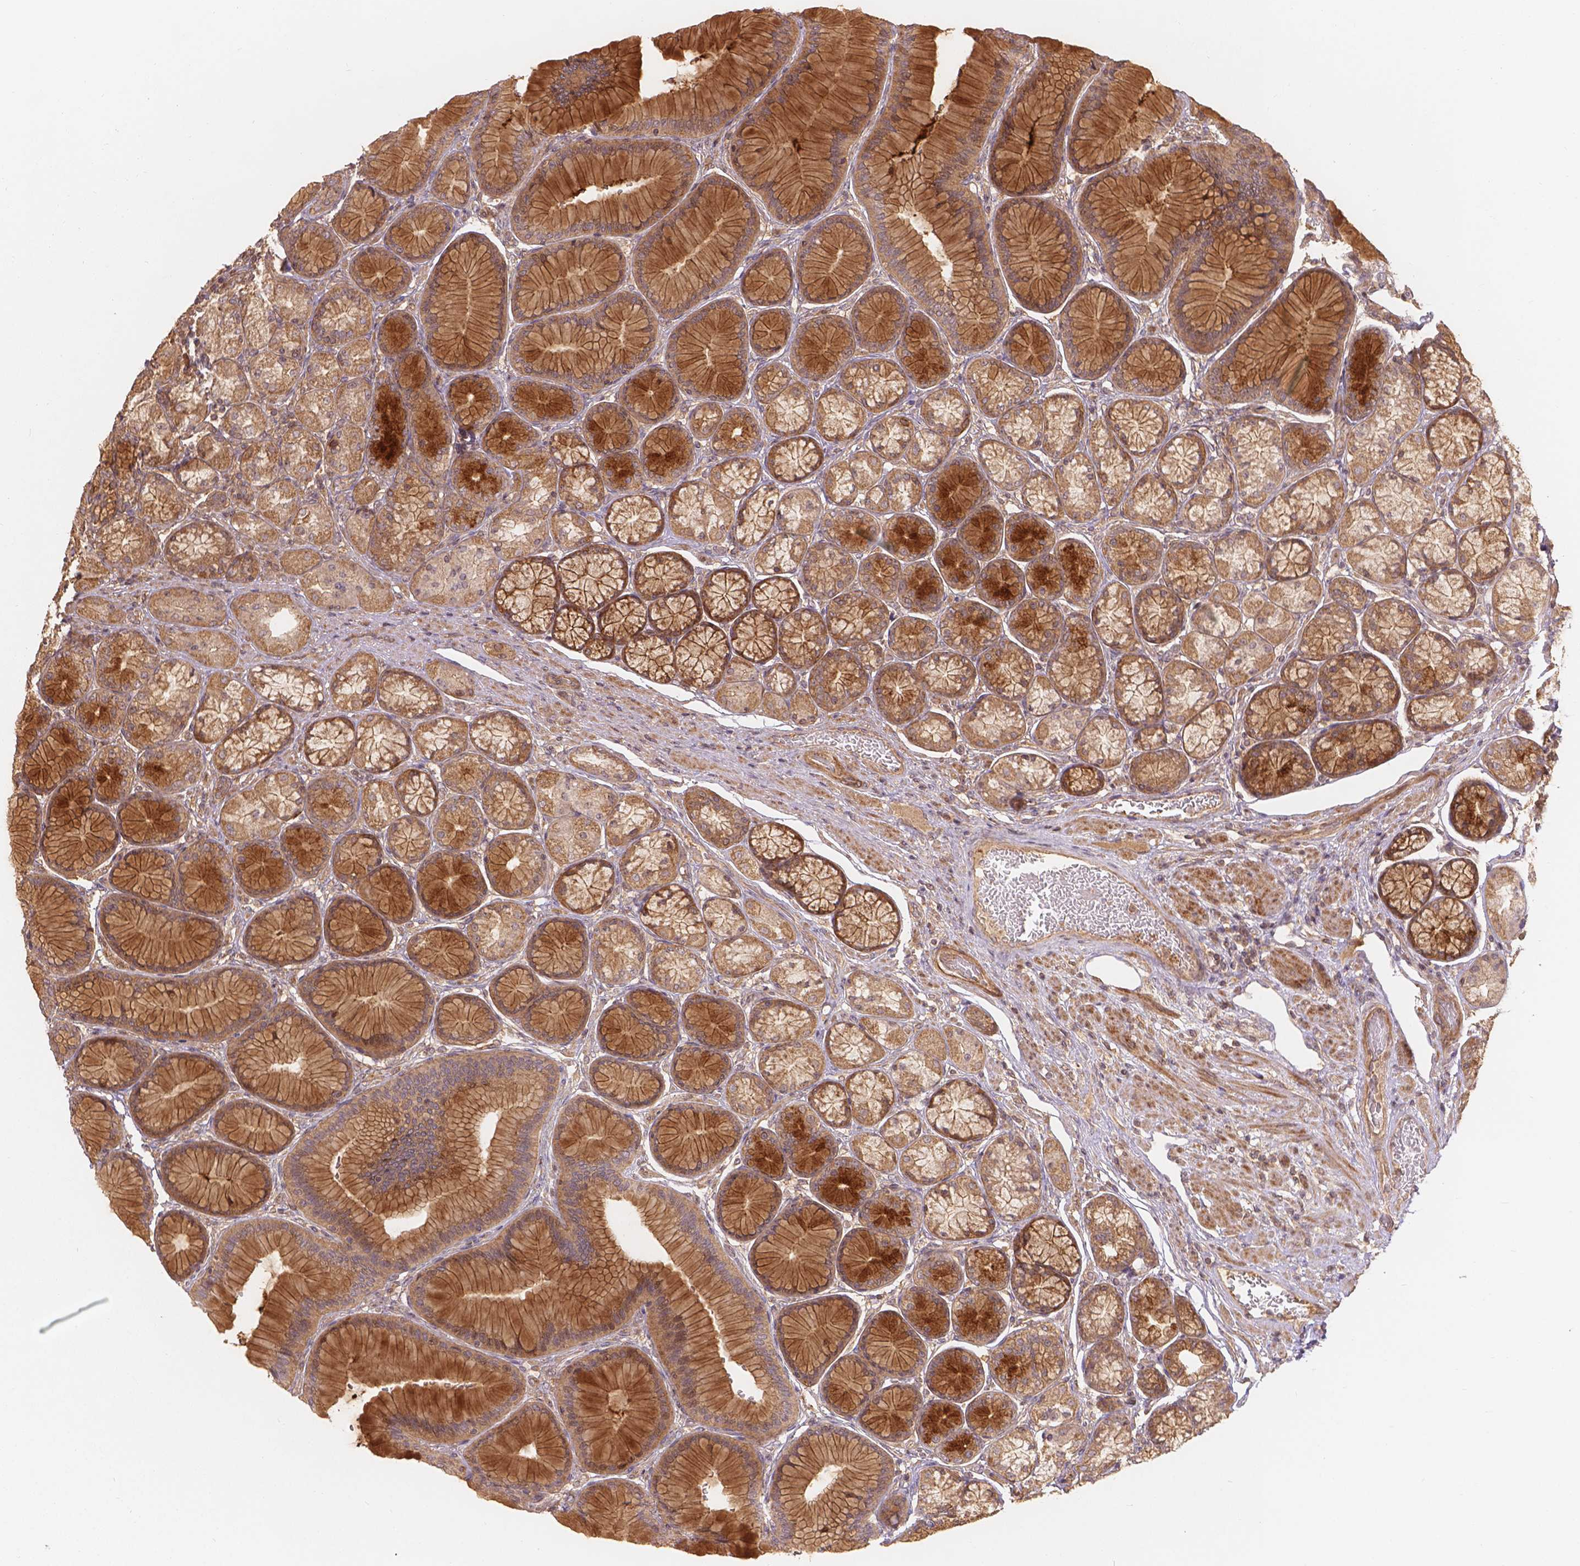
{"staining": {"intensity": "moderate", "quantity": ">75%", "location": "cytoplasmic/membranous"}, "tissue": "stomach", "cell_type": "Glandular cells", "image_type": "normal", "snomed": [{"axis": "morphology", "description": "Normal tissue, NOS"}, {"axis": "morphology", "description": "Adenocarcinoma, NOS"}, {"axis": "morphology", "description": "Adenocarcinoma, High grade"}, {"axis": "topography", "description": "Stomach, upper"}, {"axis": "topography", "description": "Stomach"}], "caption": "The photomicrograph exhibits staining of benign stomach, revealing moderate cytoplasmic/membranous protein staining (brown color) within glandular cells.", "gene": "XPR1", "patient": {"sex": "female", "age": 65}}